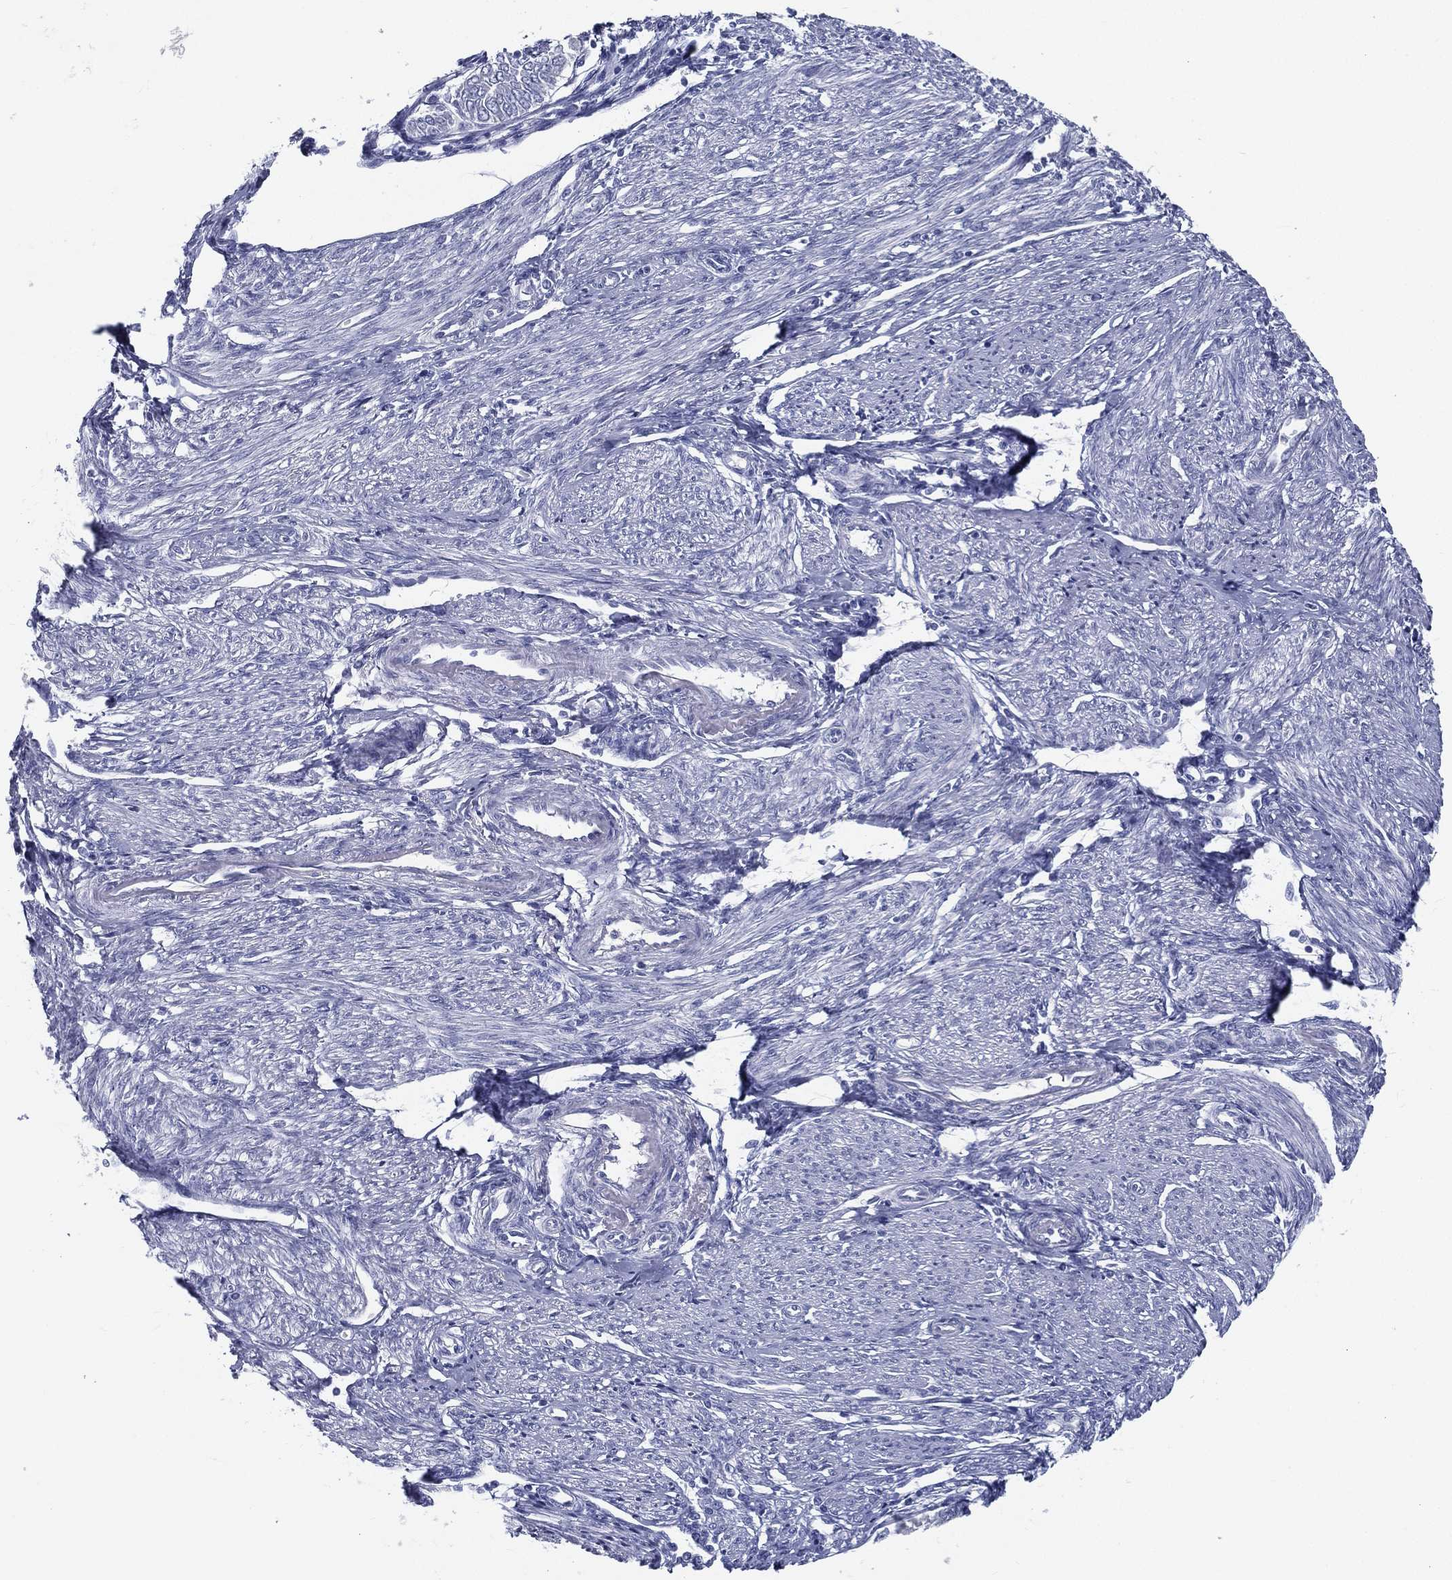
{"staining": {"intensity": "negative", "quantity": "none", "location": "none"}, "tissue": "endometrial cancer", "cell_type": "Tumor cells", "image_type": "cancer", "snomed": [{"axis": "morphology", "description": "Adenocarcinoma, NOS"}, {"axis": "topography", "description": "Endometrium"}], "caption": "Immunohistochemistry (IHC) image of adenocarcinoma (endometrial) stained for a protein (brown), which shows no positivity in tumor cells.", "gene": "STS", "patient": {"sex": "female", "age": 68}}